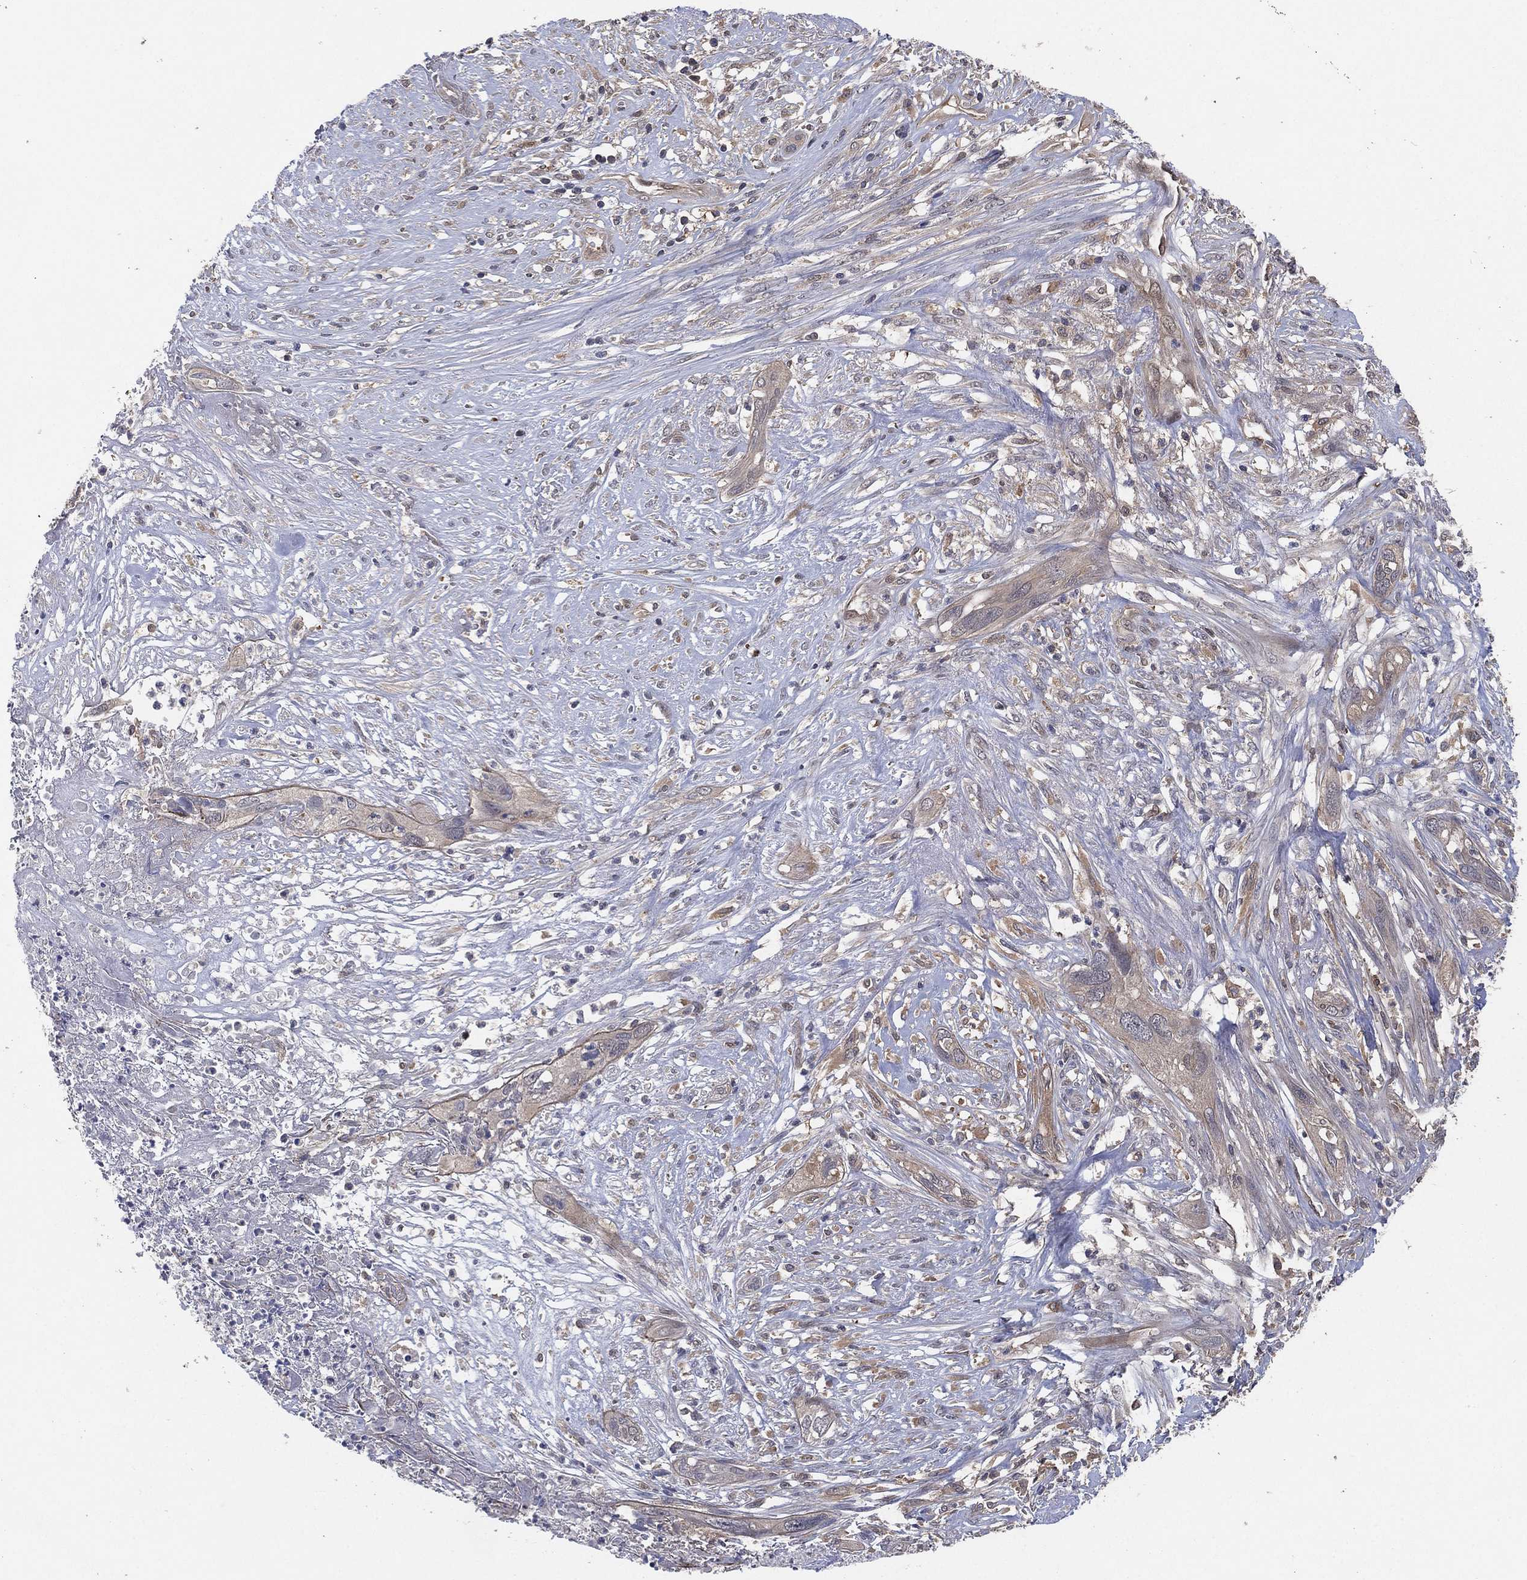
{"staining": {"intensity": "weak", "quantity": "25%-75%", "location": "cytoplasmic/membranous"}, "tissue": "cervical cancer", "cell_type": "Tumor cells", "image_type": "cancer", "snomed": [{"axis": "morphology", "description": "Squamous cell carcinoma, NOS"}, {"axis": "topography", "description": "Cervix"}], "caption": "A micrograph of cervical cancer stained for a protein reveals weak cytoplasmic/membranous brown staining in tumor cells.", "gene": "PSMG4", "patient": {"sex": "female", "age": 57}}